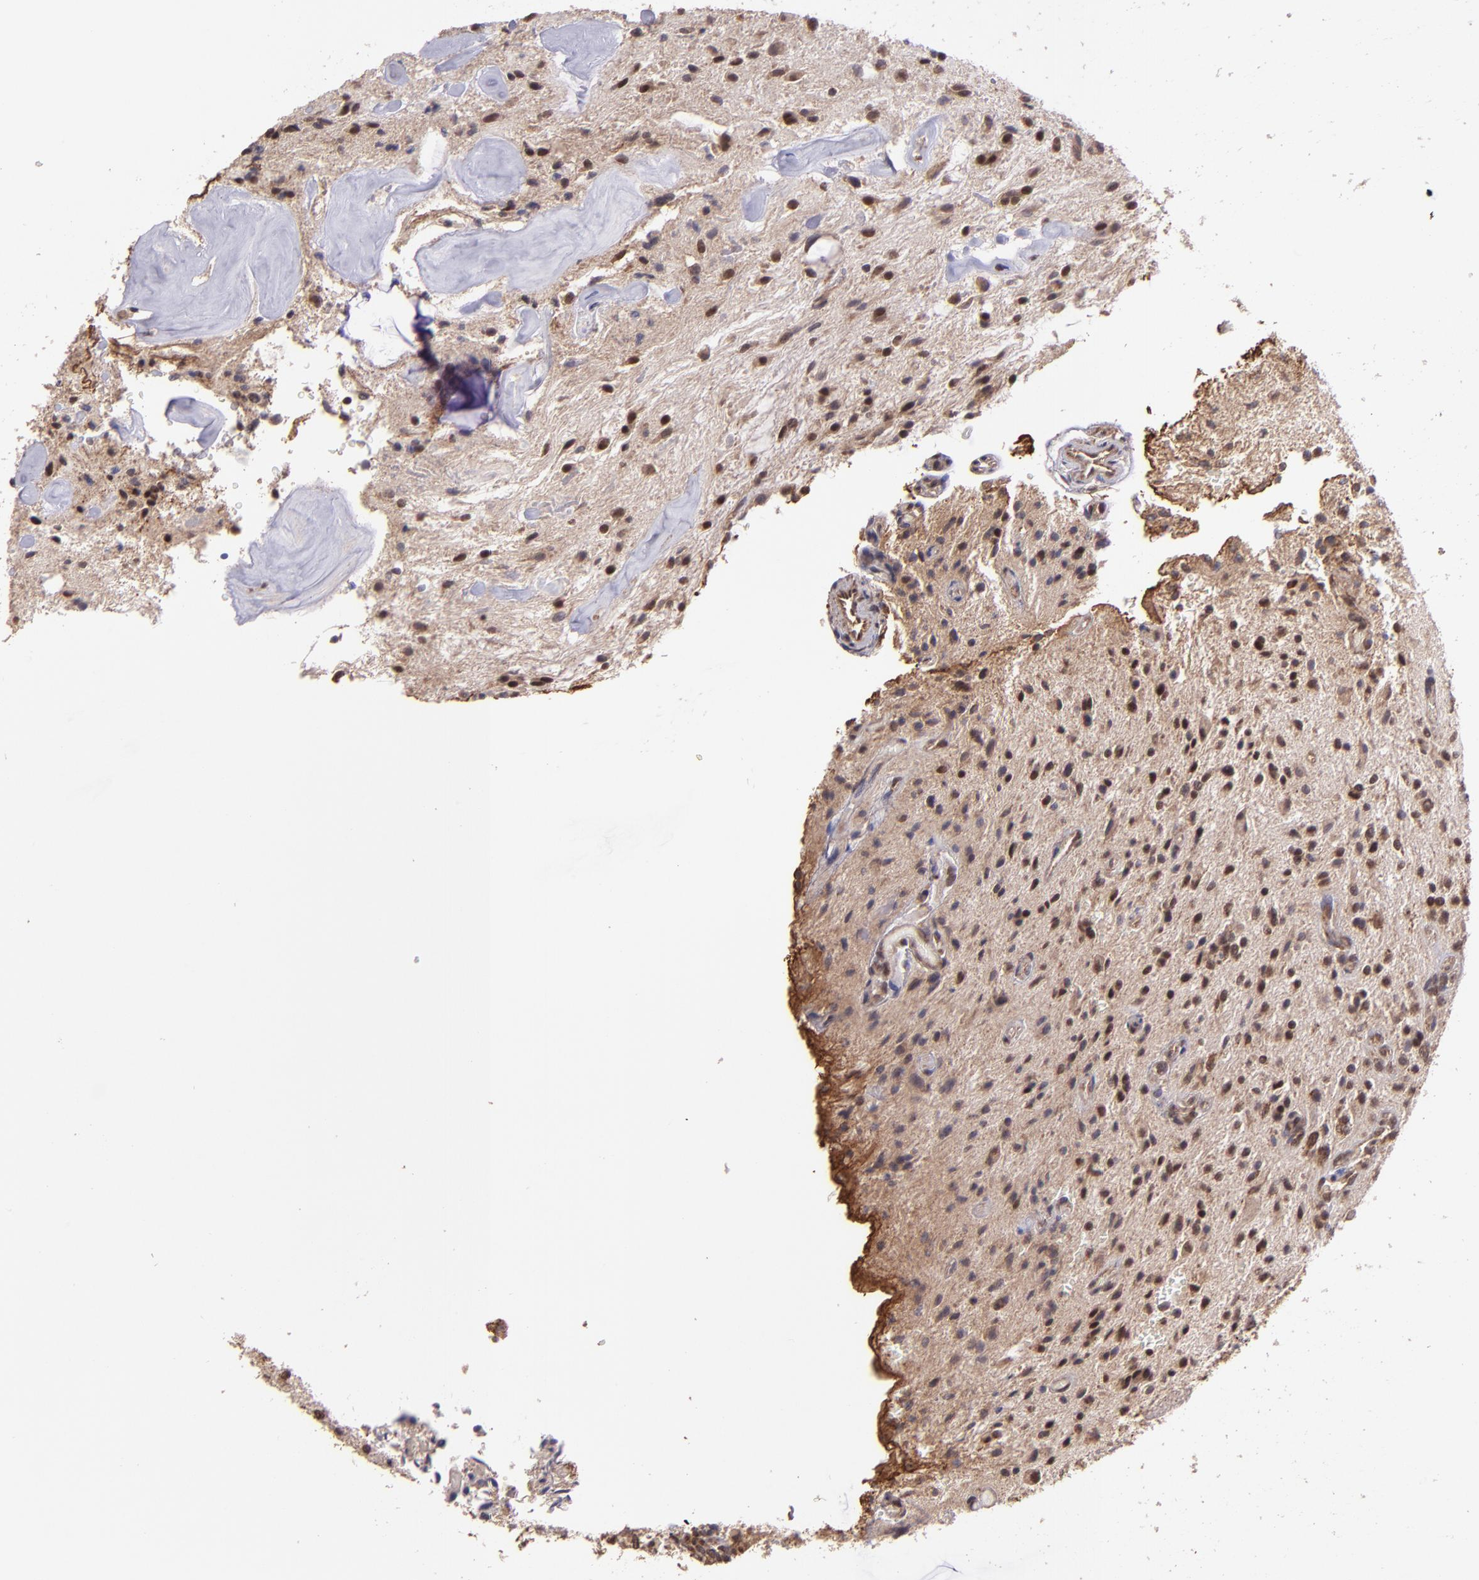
{"staining": {"intensity": "moderate", "quantity": ">75%", "location": "cytoplasmic/membranous,nuclear"}, "tissue": "glioma", "cell_type": "Tumor cells", "image_type": "cancer", "snomed": [{"axis": "morphology", "description": "Glioma, malignant, NOS"}, {"axis": "topography", "description": "Cerebellum"}], "caption": "Immunohistochemical staining of glioma (malignant) exhibits moderate cytoplasmic/membranous and nuclear protein staining in about >75% of tumor cells. The staining is performed using DAB brown chromogen to label protein expression. The nuclei are counter-stained blue using hematoxylin.", "gene": "USP51", "patient": {"sex": "female", "age": 10}}